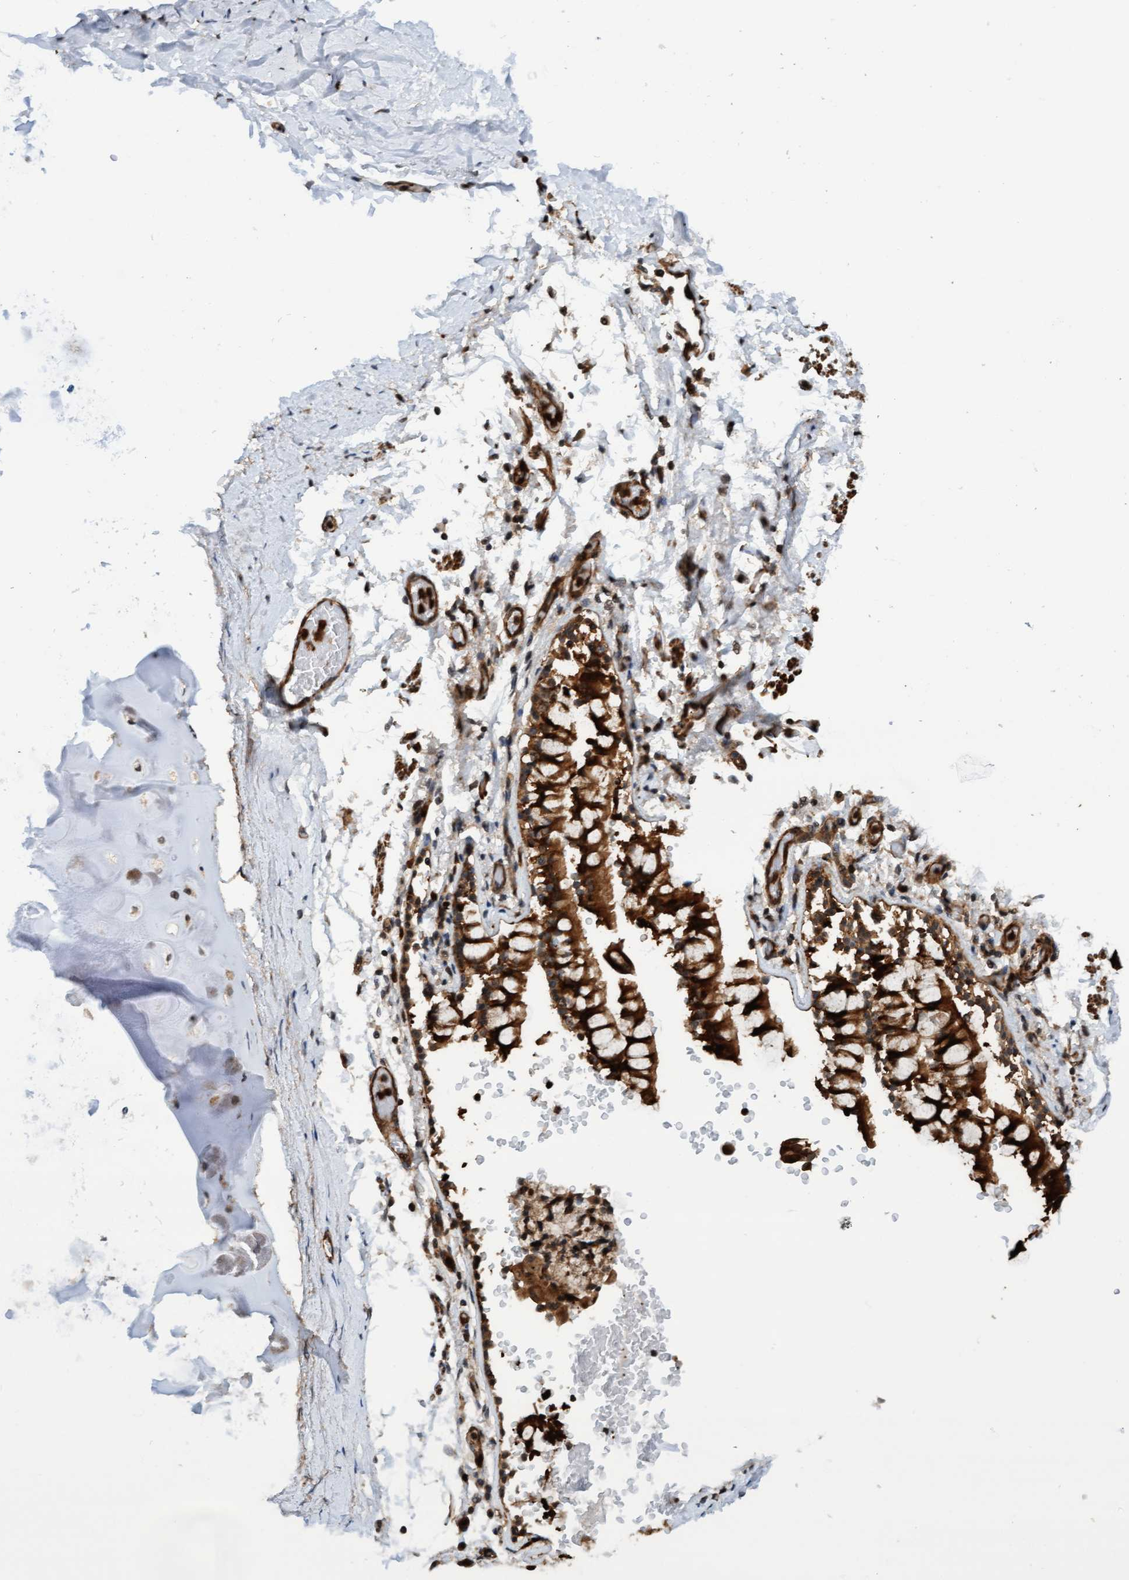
{"staining": {"intensity": "moderate", "quantity": ">75%", "location": "cytoplasmic/membranous,nuclear"}, "tissue": "adipose tissue", "cell_type": "Adipocytes", "image_type": "normal", "snomed": [{"axis": "morphology", "description": "Normal tissue, NOS"}, {"axis": "topography", "description": "Cartilage tissue"}, {"axis": "topography", "description": "Lung"}], "caption": "An immunohistochemistry (IHC) image of normal tissue is shown. Protein staining in brown highlights moderate cytoplasmic/membranous,nuclear positivity in adipose tissue within adipocytes.", "gene": "STXBP4", "patient": {"sex": "female", "age": 77}}